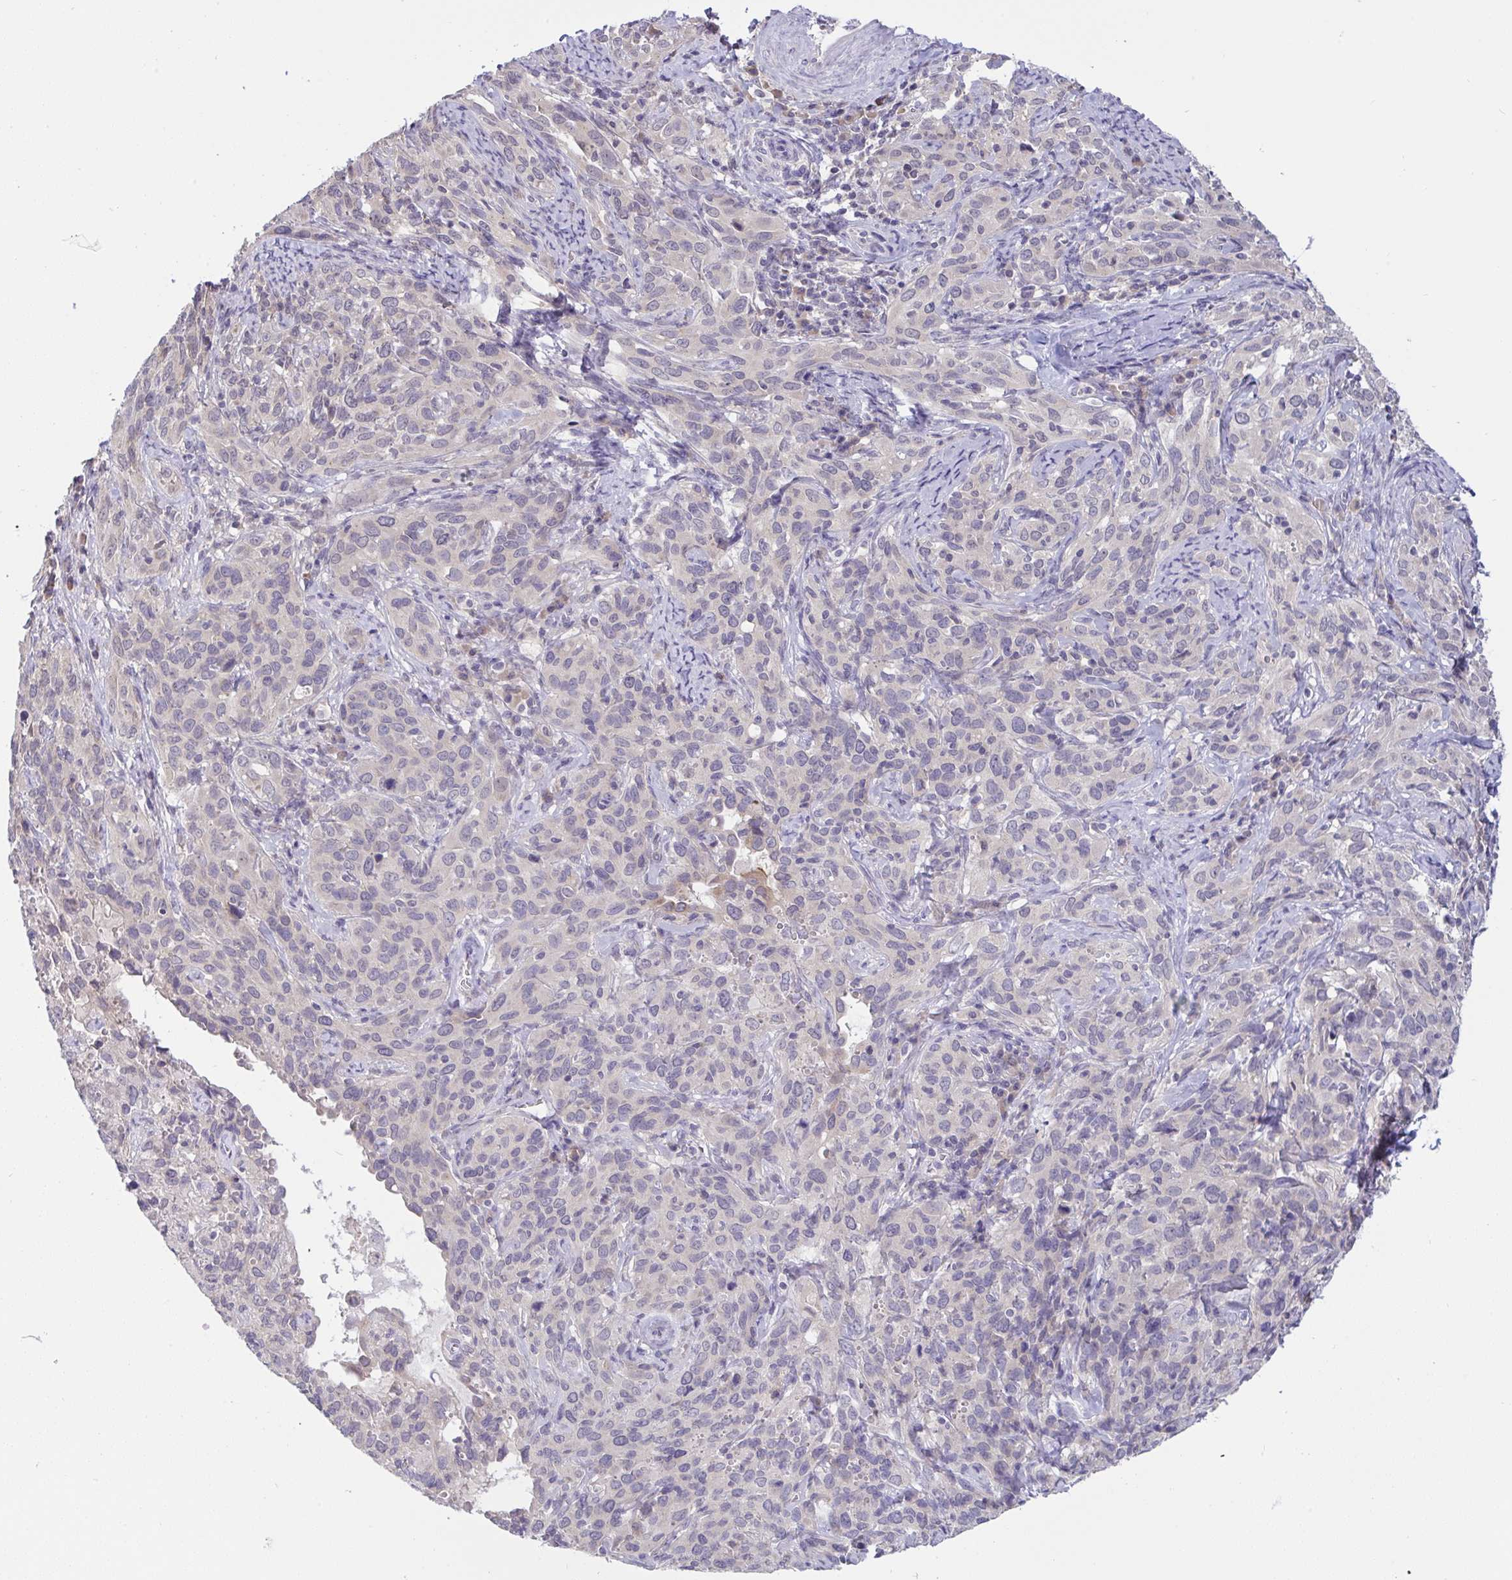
{"staining": {"intensity": "weak", "quantity": "<25%", "location": "cytoplasmic/membranous"}, "tissue": "cervical cancer", "cell_type": "Tumor cells", "image_type": "cancer", "snomed": [{"axis": "morphology", "description": "Squamous cell carcinoma, NOS"}, {"axis": "topography", "description": "Cervix"}], "caption": "Immunohistochemistry (IHC) photomicrograph of squamous cell carcinoma (cervical) stained for a protein (brown), which exhibits no staining in tumor cells. The staining was performed using DAB (3,3'-diaminobenzidine) to visualize the protein expression in brown, while the nuclei were stained in blue with hematoxylin (Magnification: 20x).", "gene": "TMEM41A", "patient": {"sex": "female", "age": 51}}